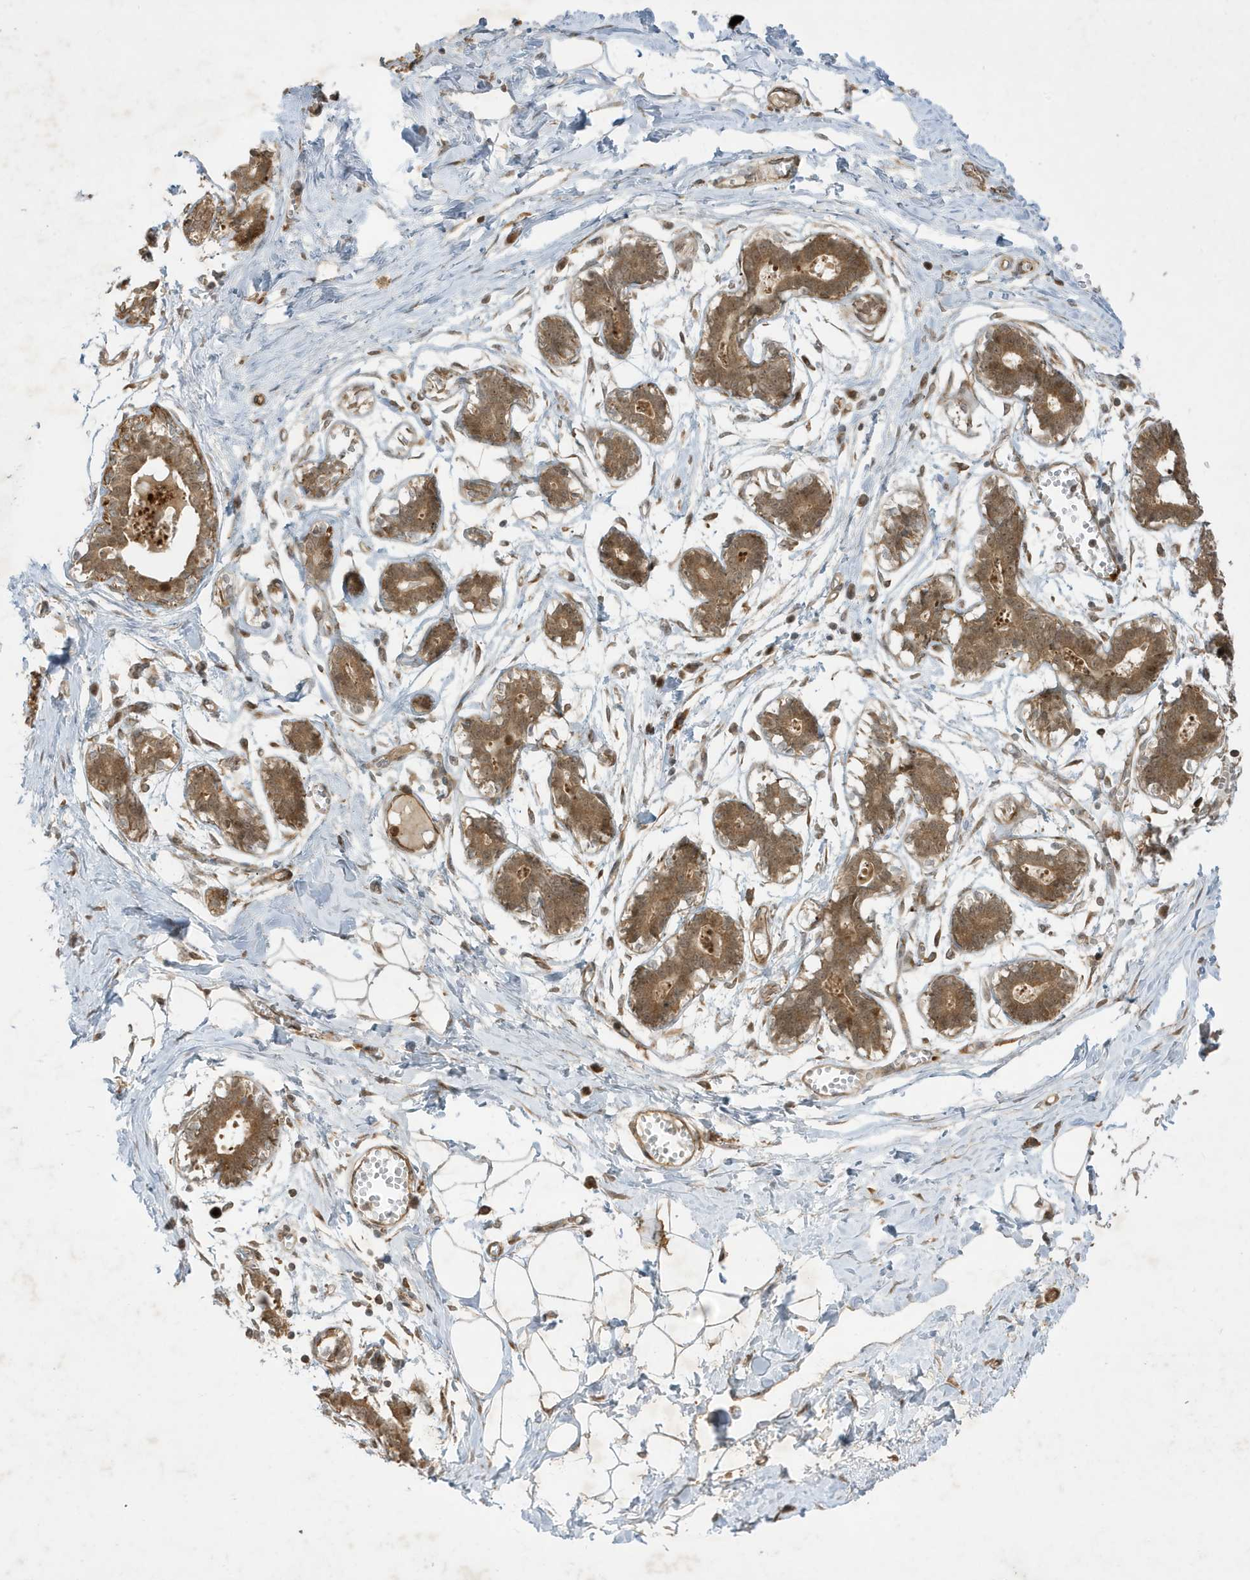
{"staining": {"intensity": "moderate", "quantity": ">75%", "location": "cytoplasmic/membranous"}, "tissue": "breast", "cell_type": "Adipocytes", "image_type": "normal", "snomed": [{"axis": "morphology", "description": "Normal tissue, NOS"}, {"axis": "topography", "description": "Breast"}], "caption": "Adipocytes display medium levels of moderate cytoplasmic/membranous expression in approximately >75% of cells in benign breast.", "gene": "IFT57", "patient": {"sex": "female", "age": 27}}